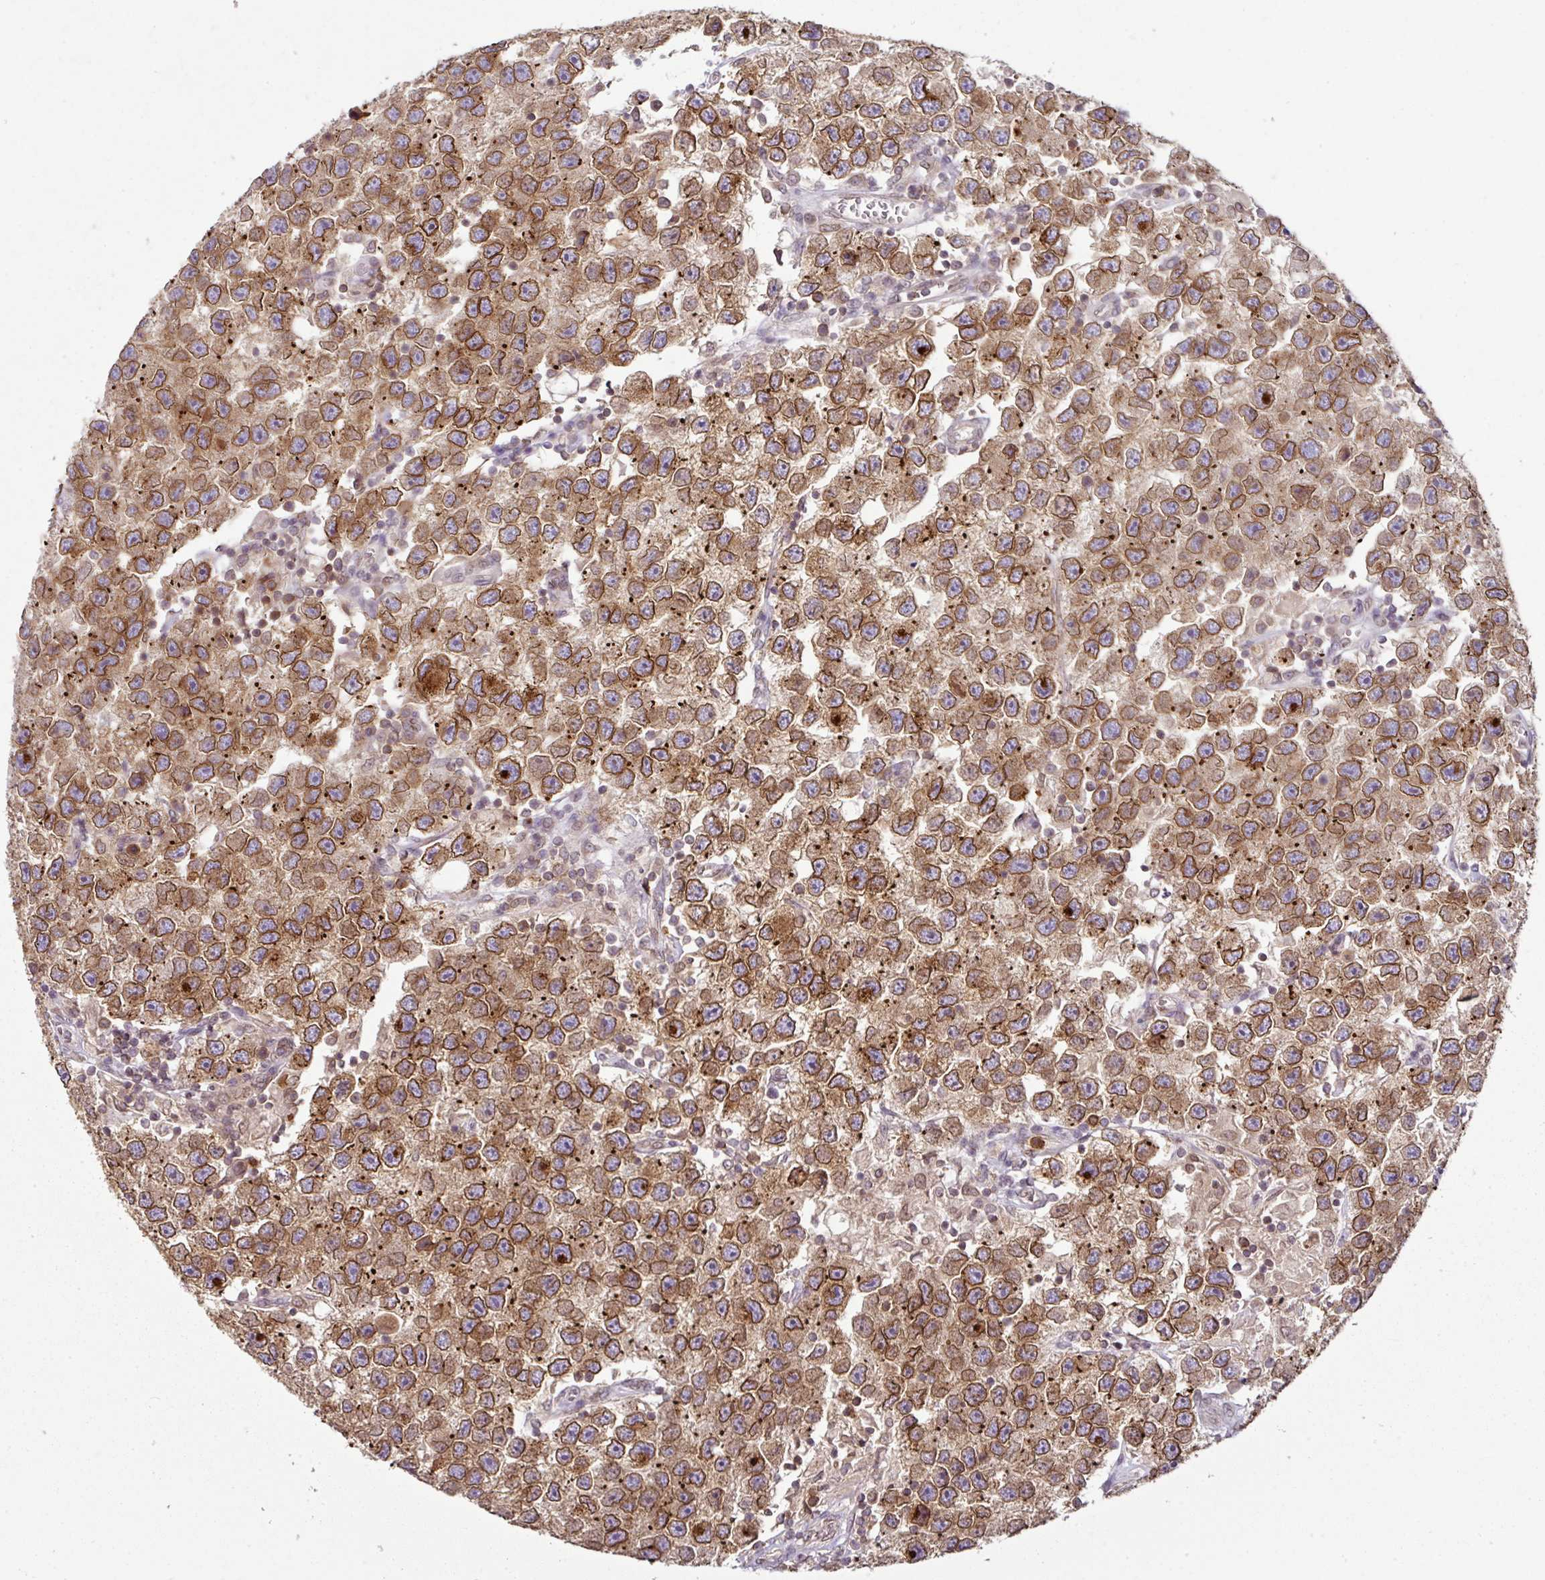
{"staining": {"intensity": "strong", "quantity": ">75%", "location": "cytoplasmic/membranous,nuclear"}, "tissue": "testis cancer", "cell_type": "Tumor cells", "image_type": "cancer", "snomed": [{"axis": "morphology", "description": "Seminoma, NOS"}, {"axis": "topography", "description": "Testis"}], "caption": "This is an image of immunohistochemistry staining of testis seminoma, which shows strong expression in the cytoplasmic/membranous and nuclear of tumor cells.", "gene": "RANGAP1", "patient": {"sex": "male", "age": 26}}